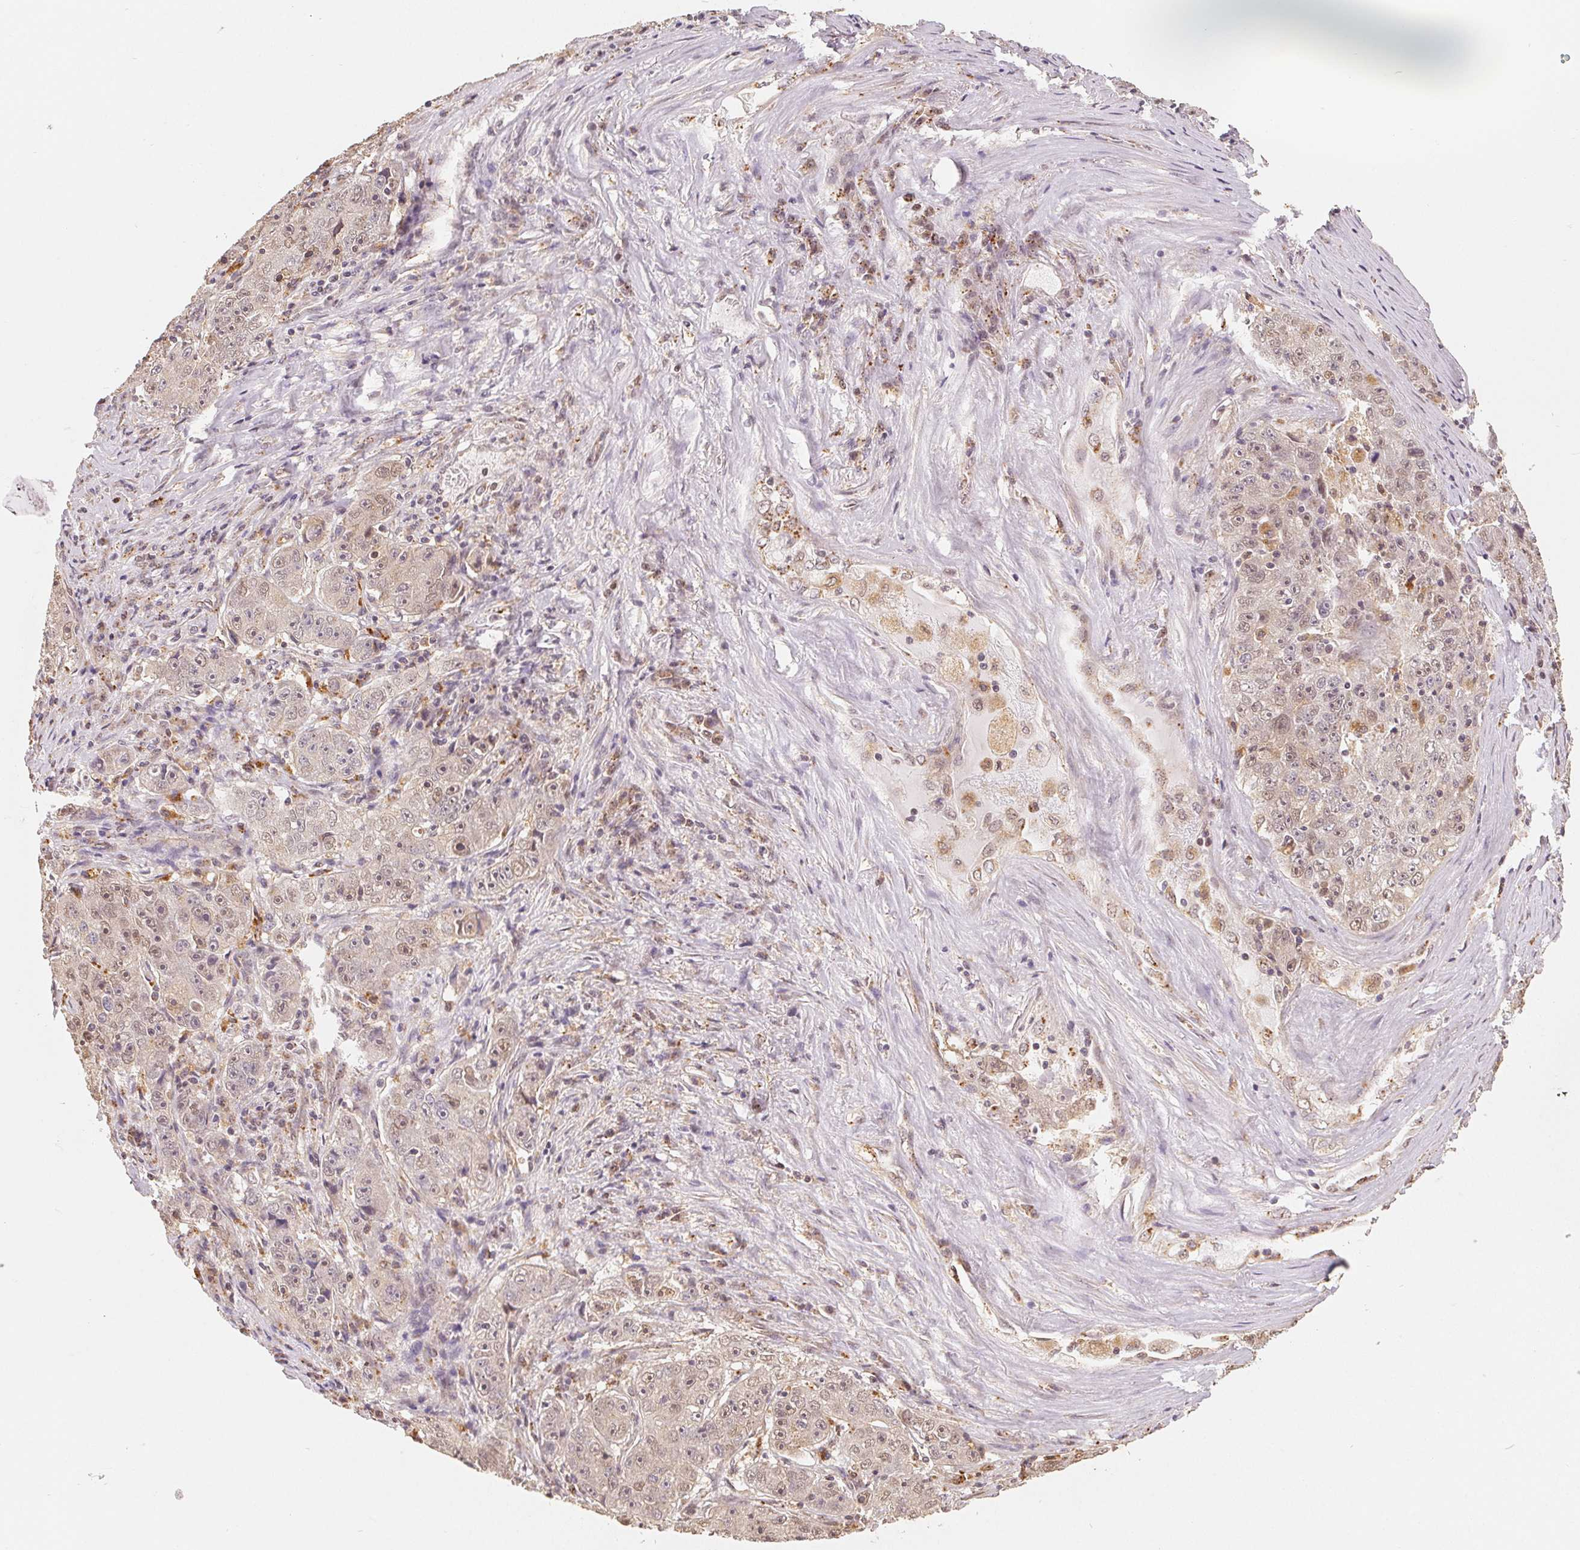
{"staining": {"intensity": "weak", "quantity": "<25%", "location": "nuclear"}, "tissue": "lung cancer", "cell_type": "Tumor cells", "image_type": "cancer", "snomed": [{"axis": "morphology", "description": "Normal morphology"}, {"axis": "morphology", "description": "Adenocarcinoma, NOS"}, {"axis": "topography", "description": "Lymph node"}, {"axis": "topography", "description": "Lung"}], "caption": "Immunohistochemistry histopathology image of neoplastic tissue: human lung adenocarcinoma stained with DAB (3,3'-diaminobenzidine) reveals no significant protein expression in tumor cells. Nuclei are stained in blue.", "gene": "GUSB", "patient": {"sex": "female", "age": 57}}